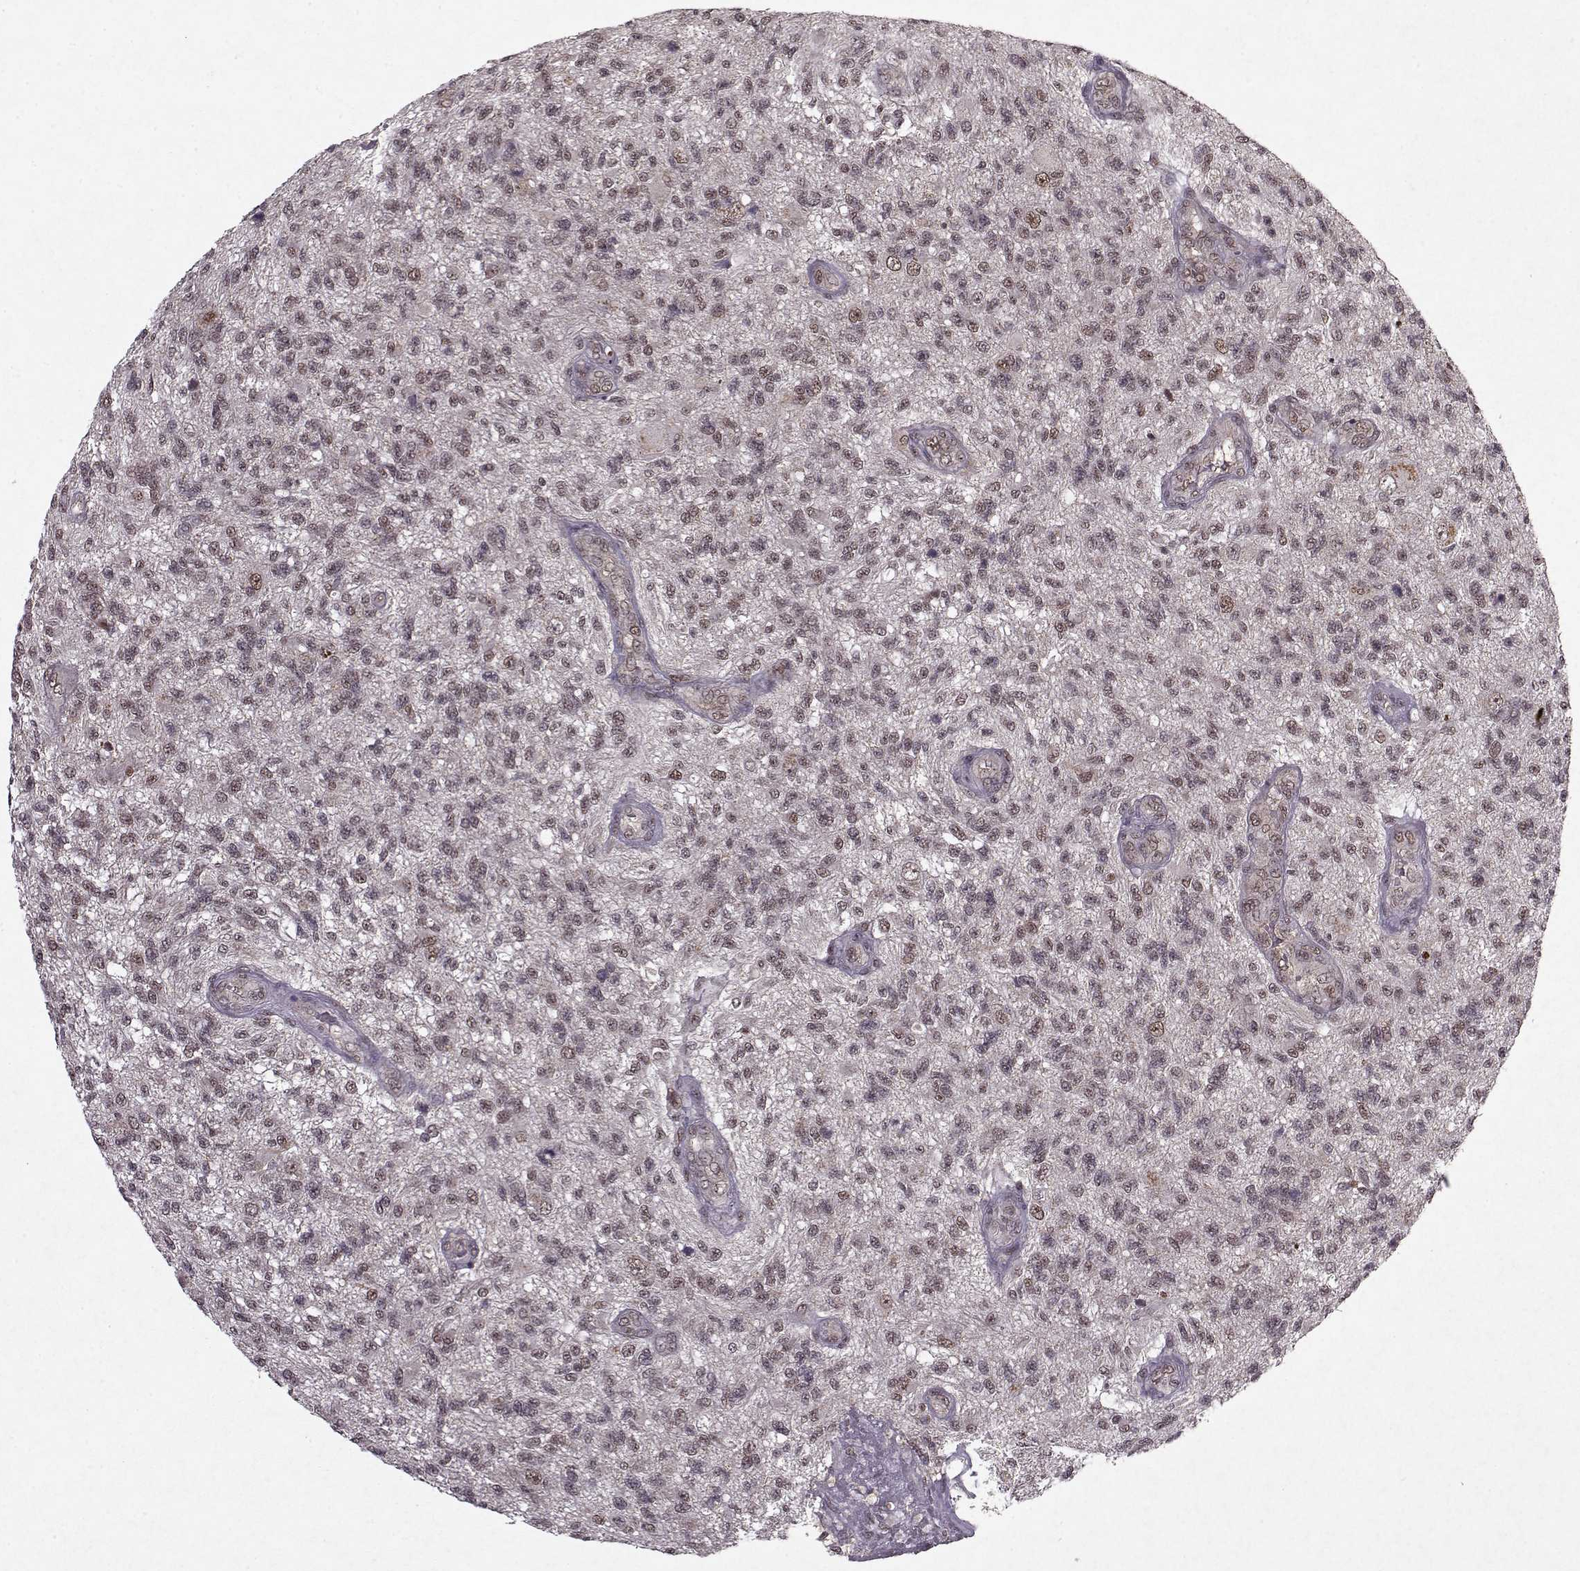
{"staining": {"intensity": "weak", "quantity": "25%-75%", "location": "nuclear"}, "tissue": "glioma", "cell_type": "Tumor cells", "image_type": "cancer", "snomed": [{"axis": "morphology", "description": "Glioma, malignant, High grade"}, {"axis": "topography", "description": "Brain"}], "caption": "Glioma stained for a protein exhibits weak nuclear positivity in tumor cells. Using DAB (brown) and hematoxylin (blue) stains, captured at high magnification using brightfield microscopy.", "gene": "PSMA7", "patient": {"sex": "male", "age": 56}}